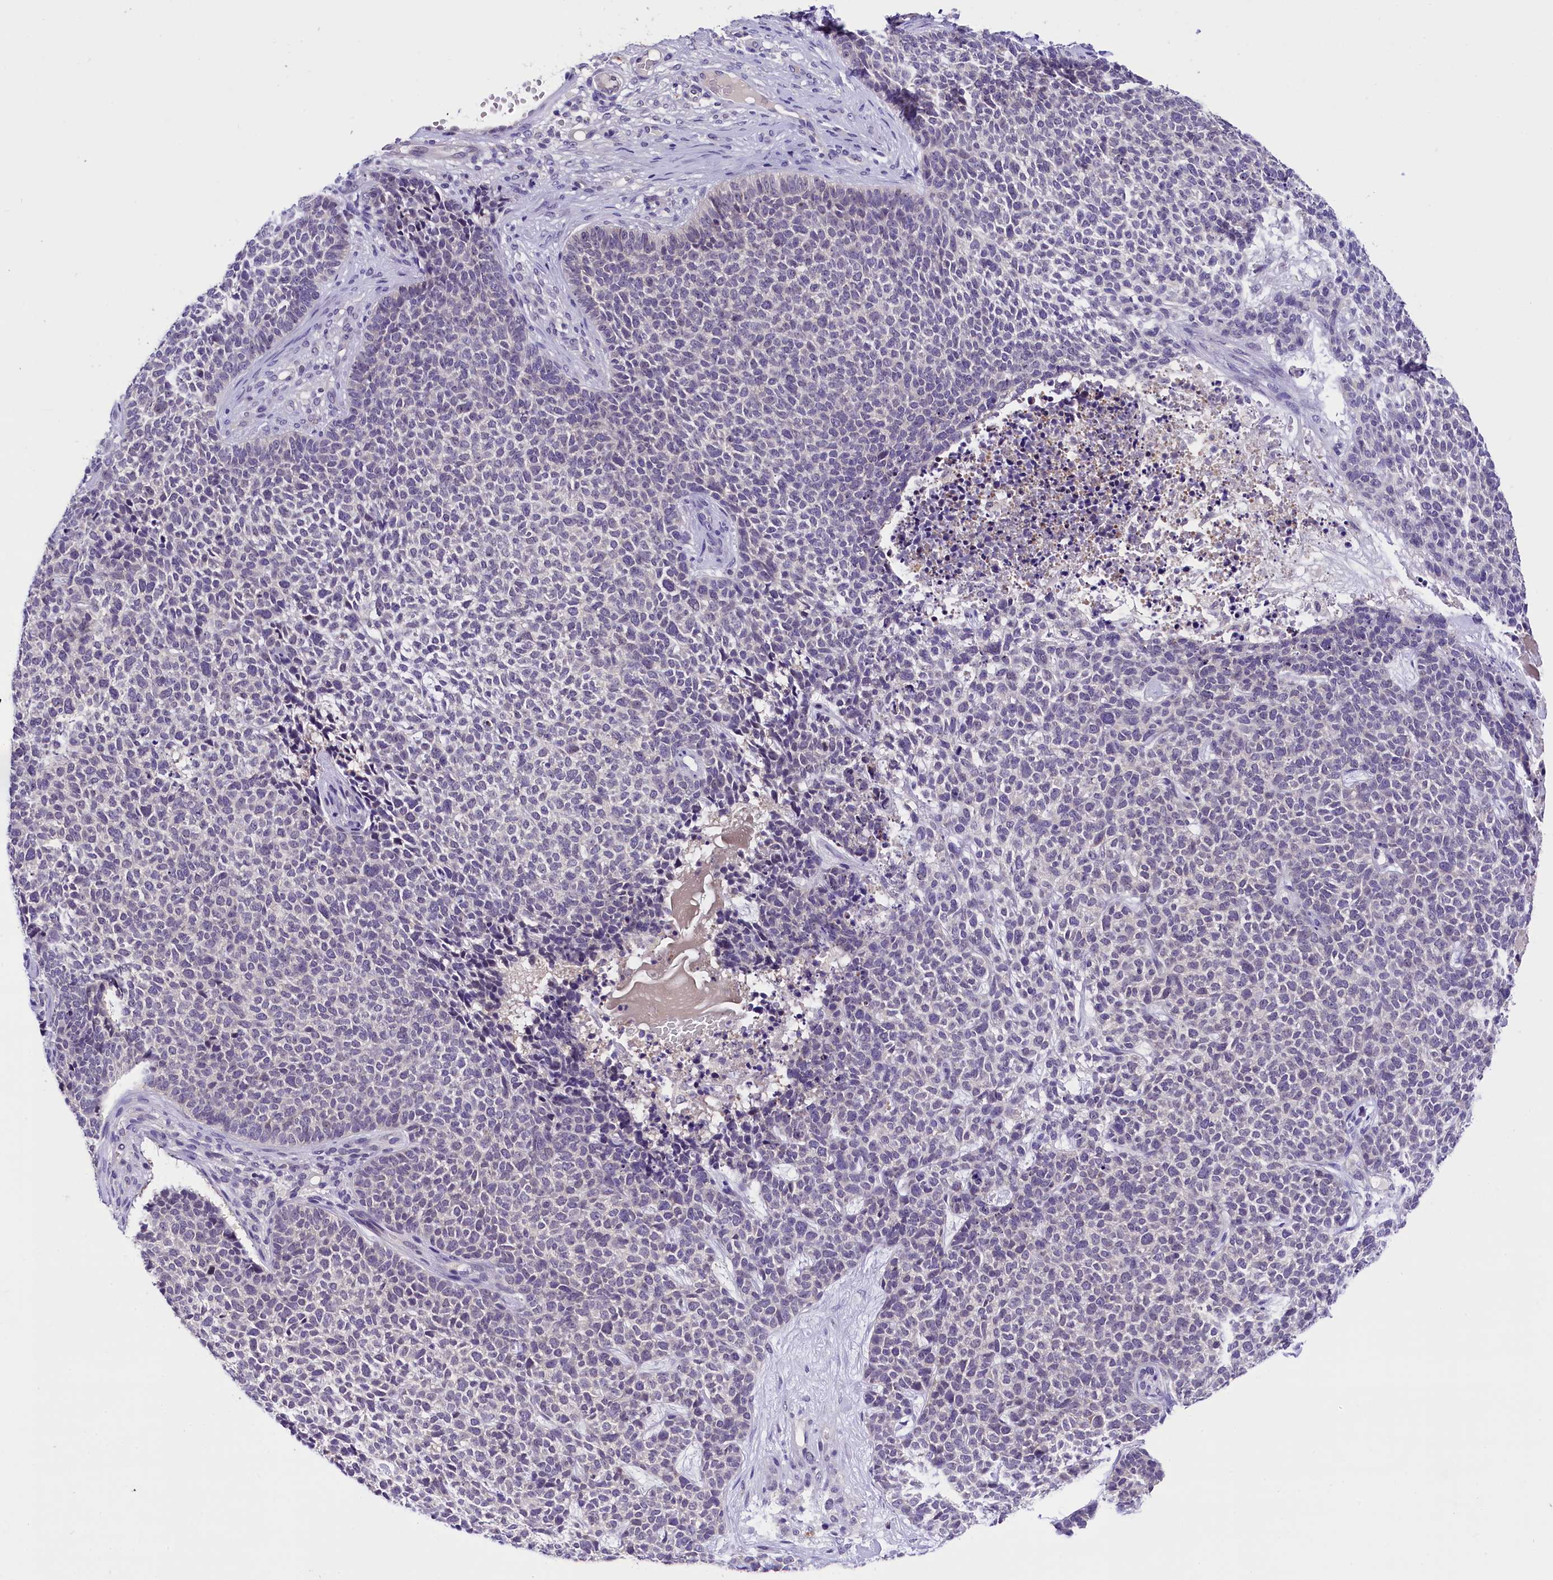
{"staining": {"intensity": "negative", "quantity": "none", "location": "none"}, "tissue": "skin cancer", "cell_type": "Tumor cells", "image_type": "cancer", "snomed": [{"axis": "morphology", "description": "Basal cell carcinoma"}, {"axis": "topography", "description": "Skin"}], "caption": "DAB immunohistochemical staining of skin cancer (basal cell carcinoma) displays no significant staining in tumor cells.", "gene": "IQCN", "patient": {"sex": "female", "age": 84}}